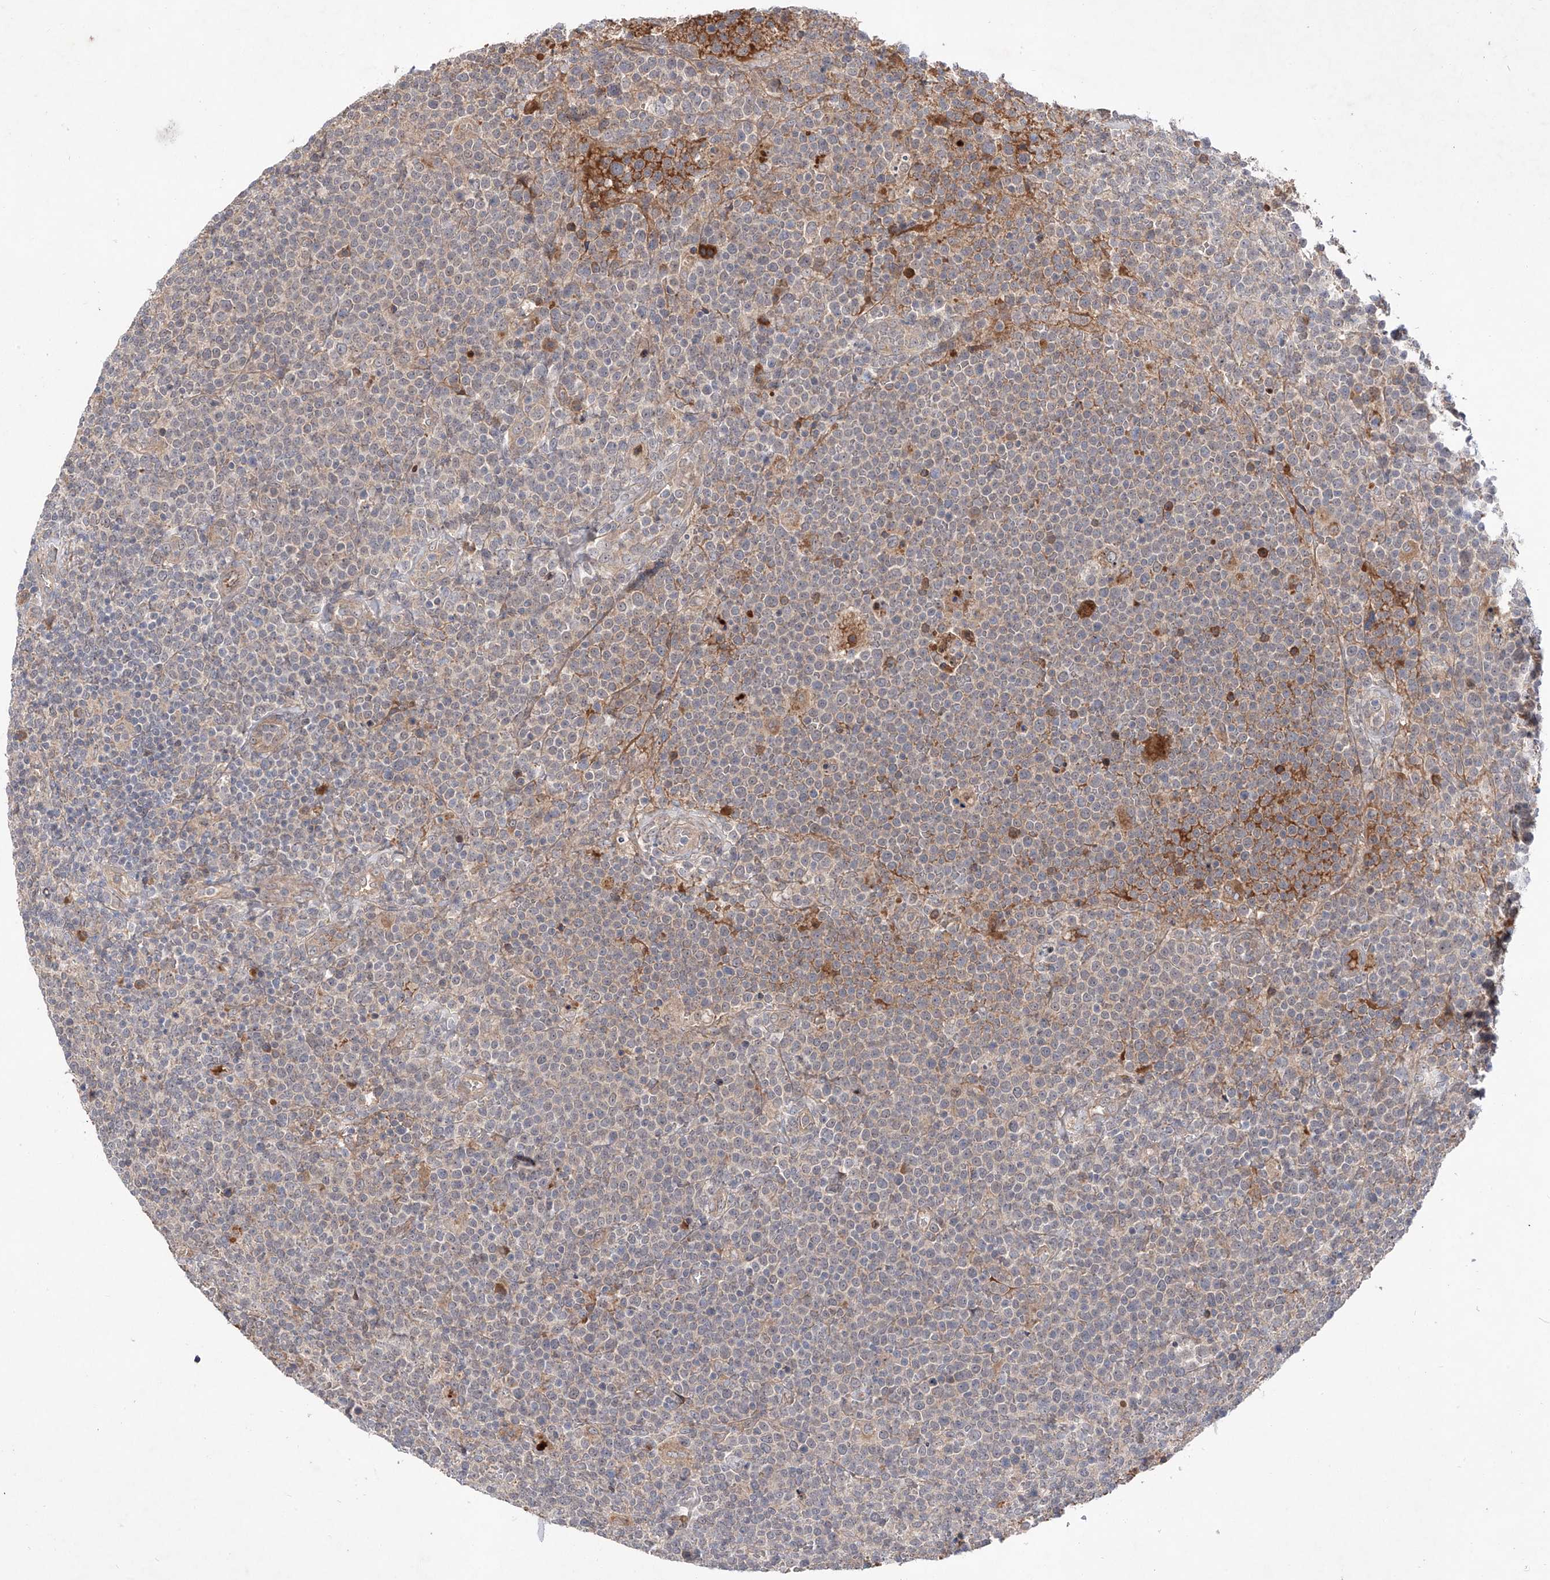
{"staining": {"intensity": "weak", "quantity": "<25%", "location": "cytoplasmic/membranous"}, "tissue": "lymphoma", "cell_type": "Tumor cells", "image_type": "cancer", "snomed": [{"axis": "morphology", "description": "Malignant lymphoma, non-Hodgkin's type, High grade"}, {"axis": "topography", "description": "Lymph node"}], "caption": "Tumor cells show no significant staining in lymphoma. The staining was performed using DAB (3,3'-diaminobenzidine) to visualize the protein expression in brown, while the nuclei were stained in blue with hematoxylin (Magnification: 20x).", "gene": "FAM135A", "patient": {"sex": "male", "age": 61}}